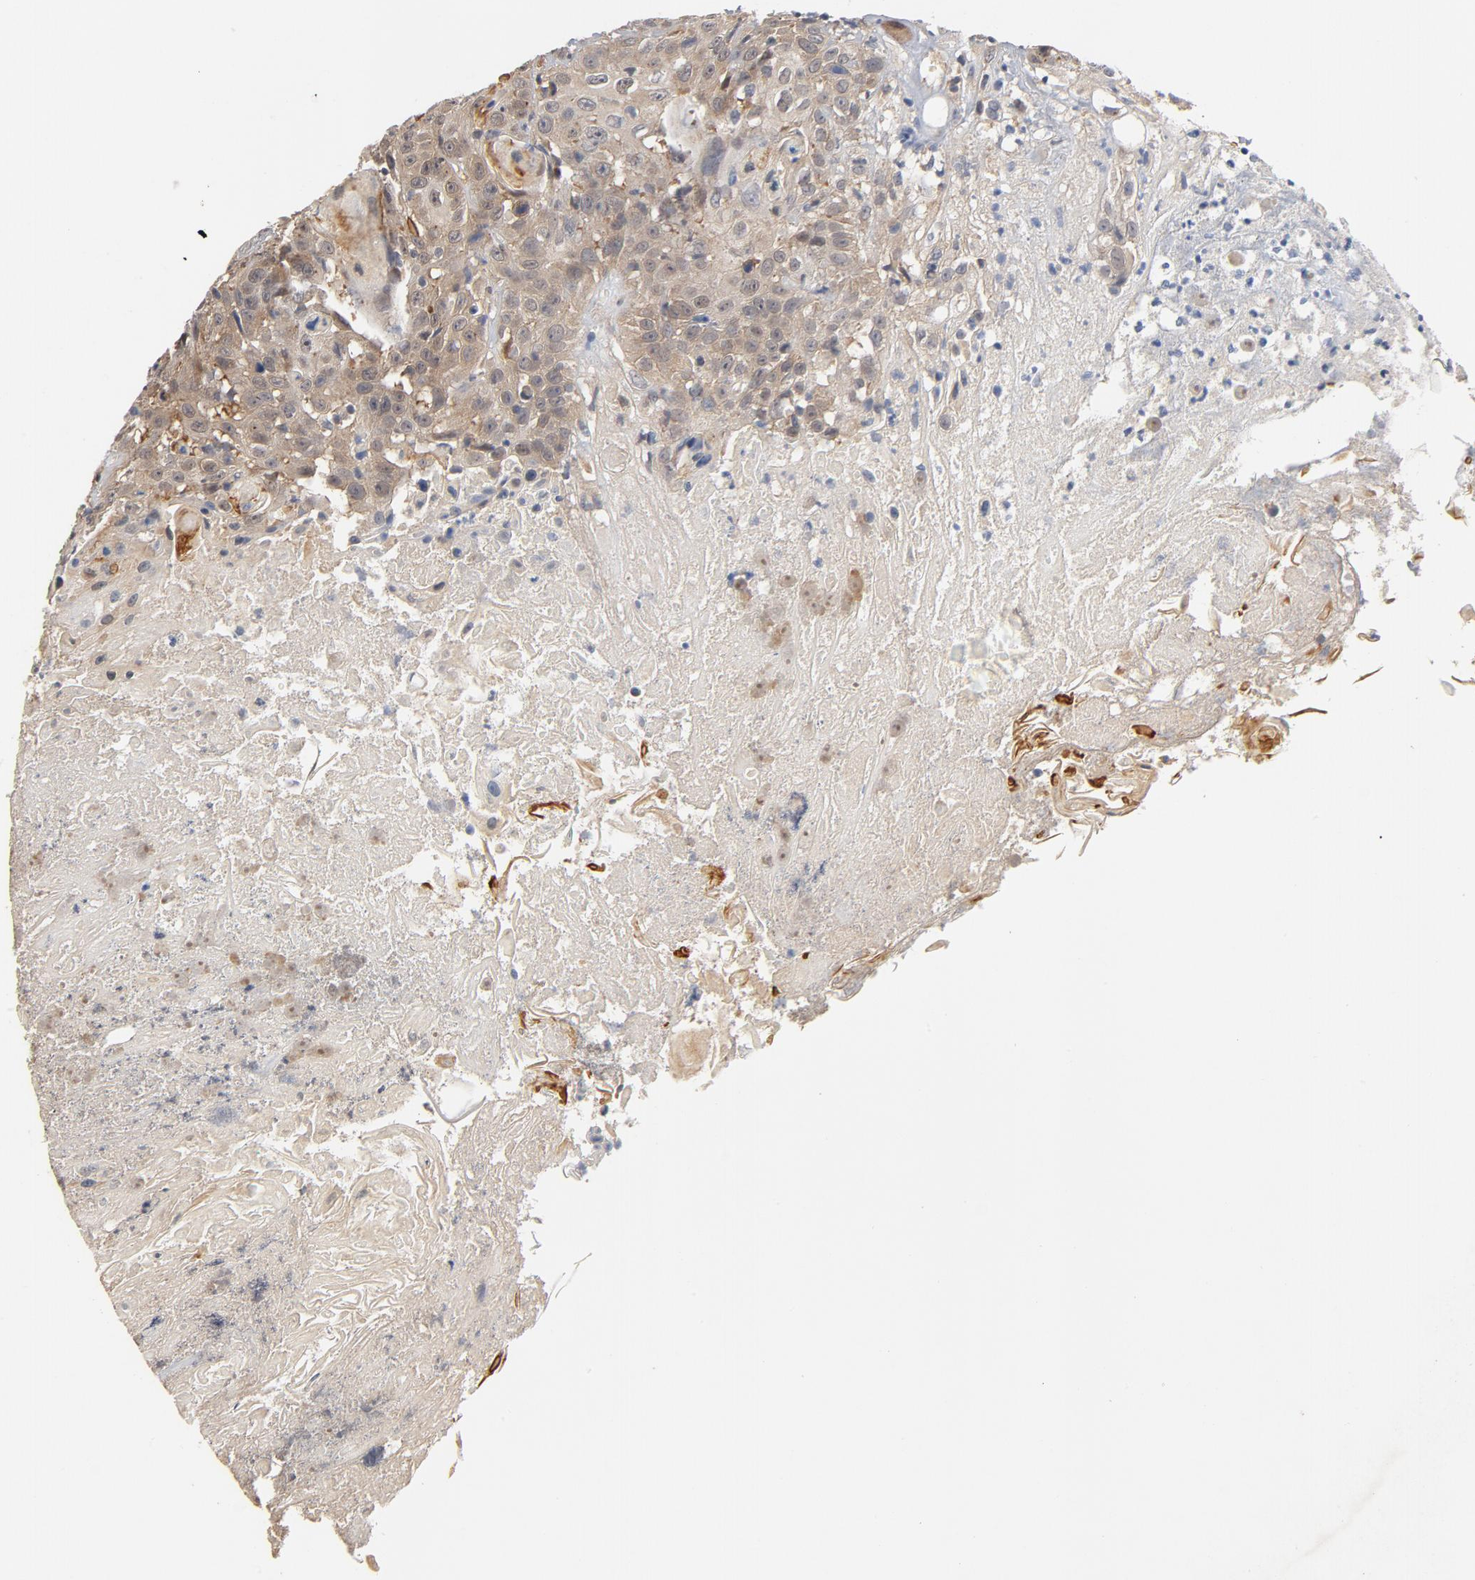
{"staining": {"intensity": "weak", "quantity": ">75%", "location": "cytoplasmic/membranous"}, "tissue": "head and neck cancer", "cell_type": "Tumor cells", "image_type": "cancer", "snomed": [{"axis": "morphology", "description": "Squamous cell carcinoma, NOS"}, {"axis": "topography", "description": "Head-Neck"}], "caption": "Immunohistochemical staining of human head and neck cancer reveals low levels of weak cytoplasmic/membranous protein expression in about >75% of tumor cells.", "gene": "PITPNM2", "patient": {"sex": "female", "age": 84}}